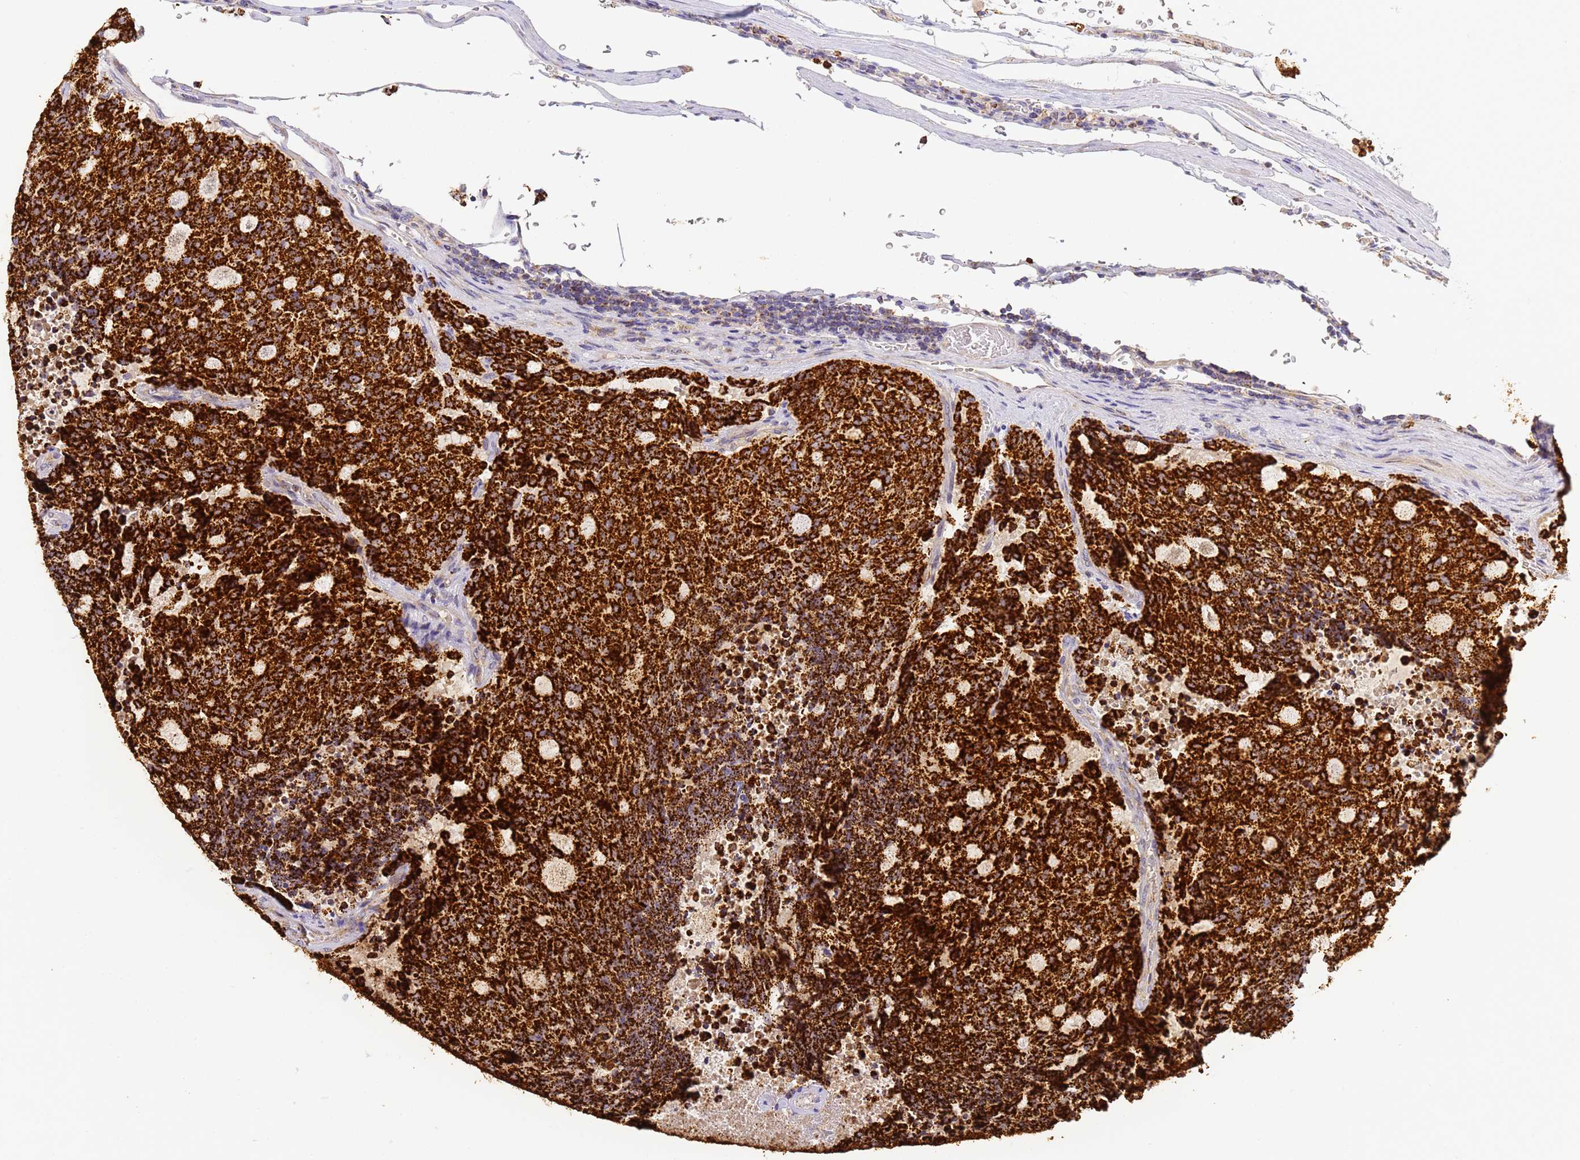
{"staining": {"intensity": "strong", "quantity": ">75%", "location": "cytoplasmic/membranous"}, "tissue": "carcinoid", "cell_type": "Tumor cells", "image_type": "cancer", "snomed": [{"axis": "morphology", "description": "Carcinoid, malignant, NOS"}, {"axis": "topography", "description": "Pancreas"}], "caption": "Malignant carcinoid stained with DAB IHC reveals high levels of strong cytoplasmic/membranous expression in about >75% of tumor cells.", "gene": "FRG2C", "patient": {"sex": "female", "age": 54}}